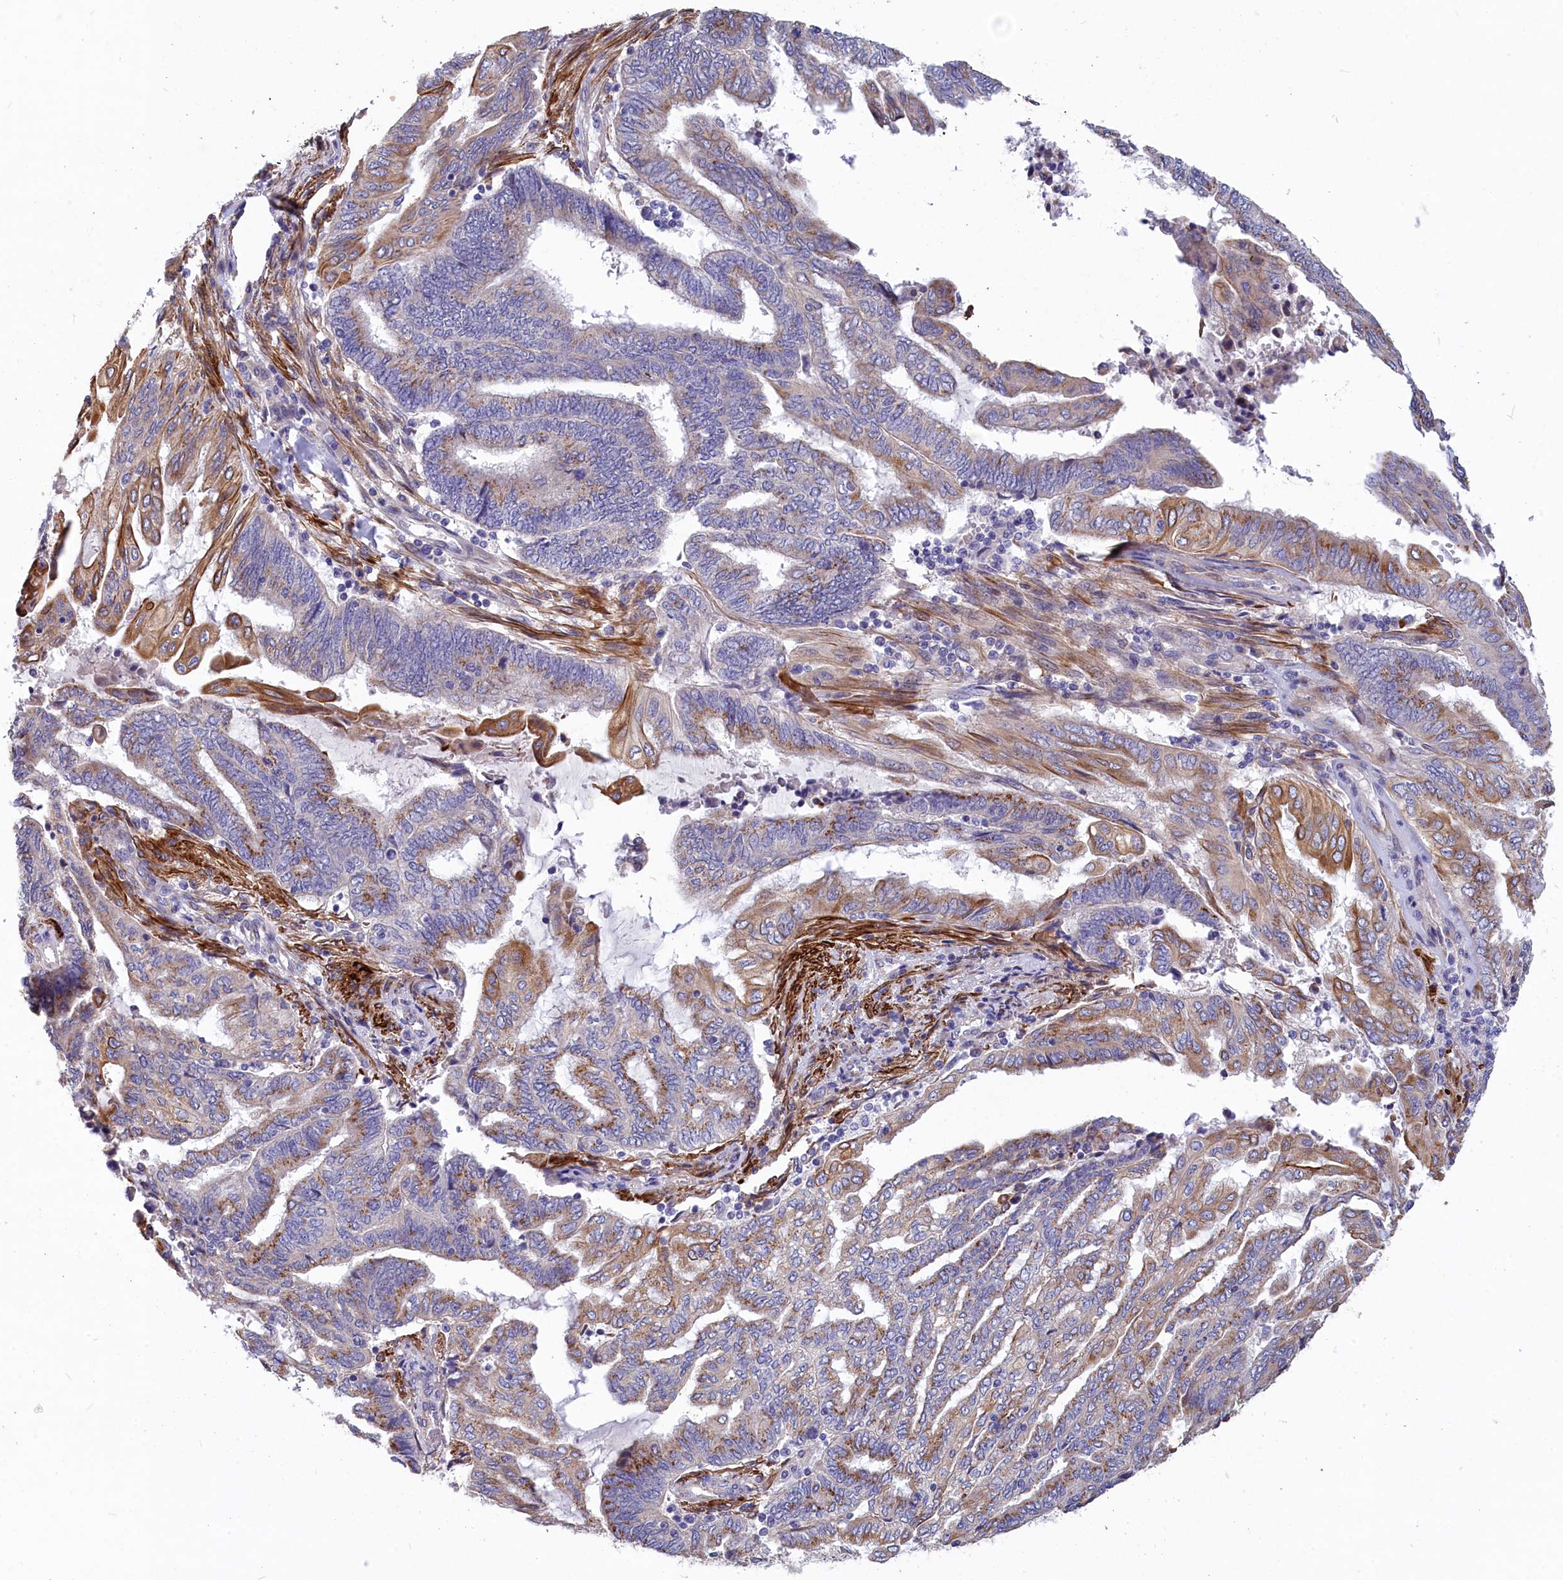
{"staining": {"intensity": "moderate", "quantity": "25%-75%", "location": "cytoplasmic/membranous"}, "tissue": "endometrial cancer", "cell_type": "Tumor cells", "image_type": "cancer", "snomed": [{"axis": "morphology", "description": "Adenocarcinoma, NOS"}, {"axis": "topography", "description": "Uterus"}, {"axis": "topography", "description": "Endometrium"}], "caption": "Immunohistochemical staining of human endometrial adenocarcinoma reveals moderate cytoplasmic/membranous protein staining in about 25%-75% of tumor cells. (DAB (3,3'-diaminobenzidine) IHC with brightfield microscopy, high magnification).", "gene": "TUBGCP4", "patient": {"sex": "female", "age": 70}}